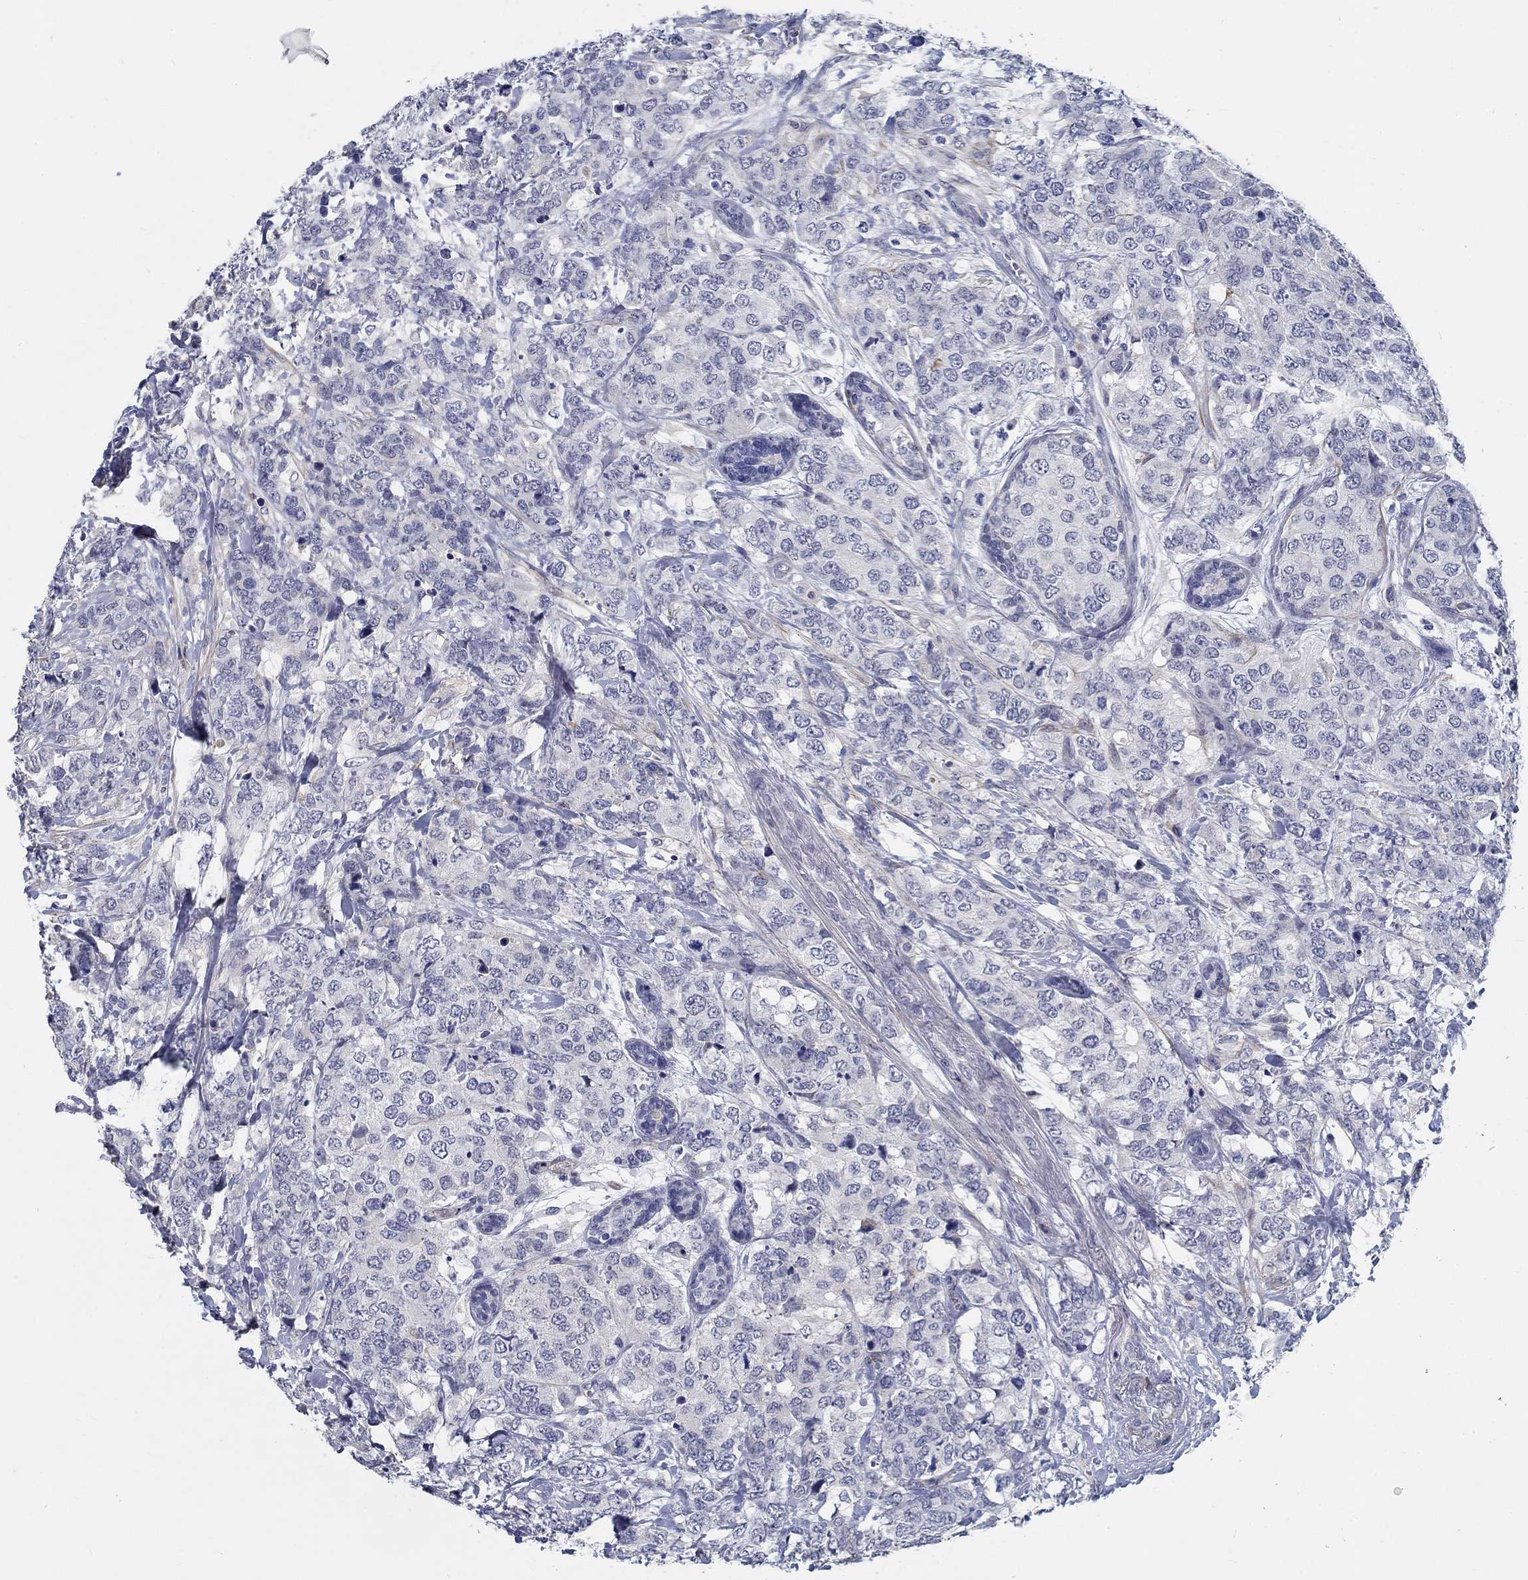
{"staining": {"intensity": "negative", "quantity": "none", "location": "none"}, "tissue": "breast cancer", "cell_type": "Tumor cells", "image_type": "cancer", "snomed": [{"axis": "morphology", "description": "Lobular carcinoma"}, {"axis": "topography", "description": "Breast"}], "caption": "The immunohistochemistry (IHC) micrograph has no significant staining in tumor cells of lobular carcinoma (breast) tissue.", "gene": "MYBPC1", "patient": {"sex": "female", "age": 59}}